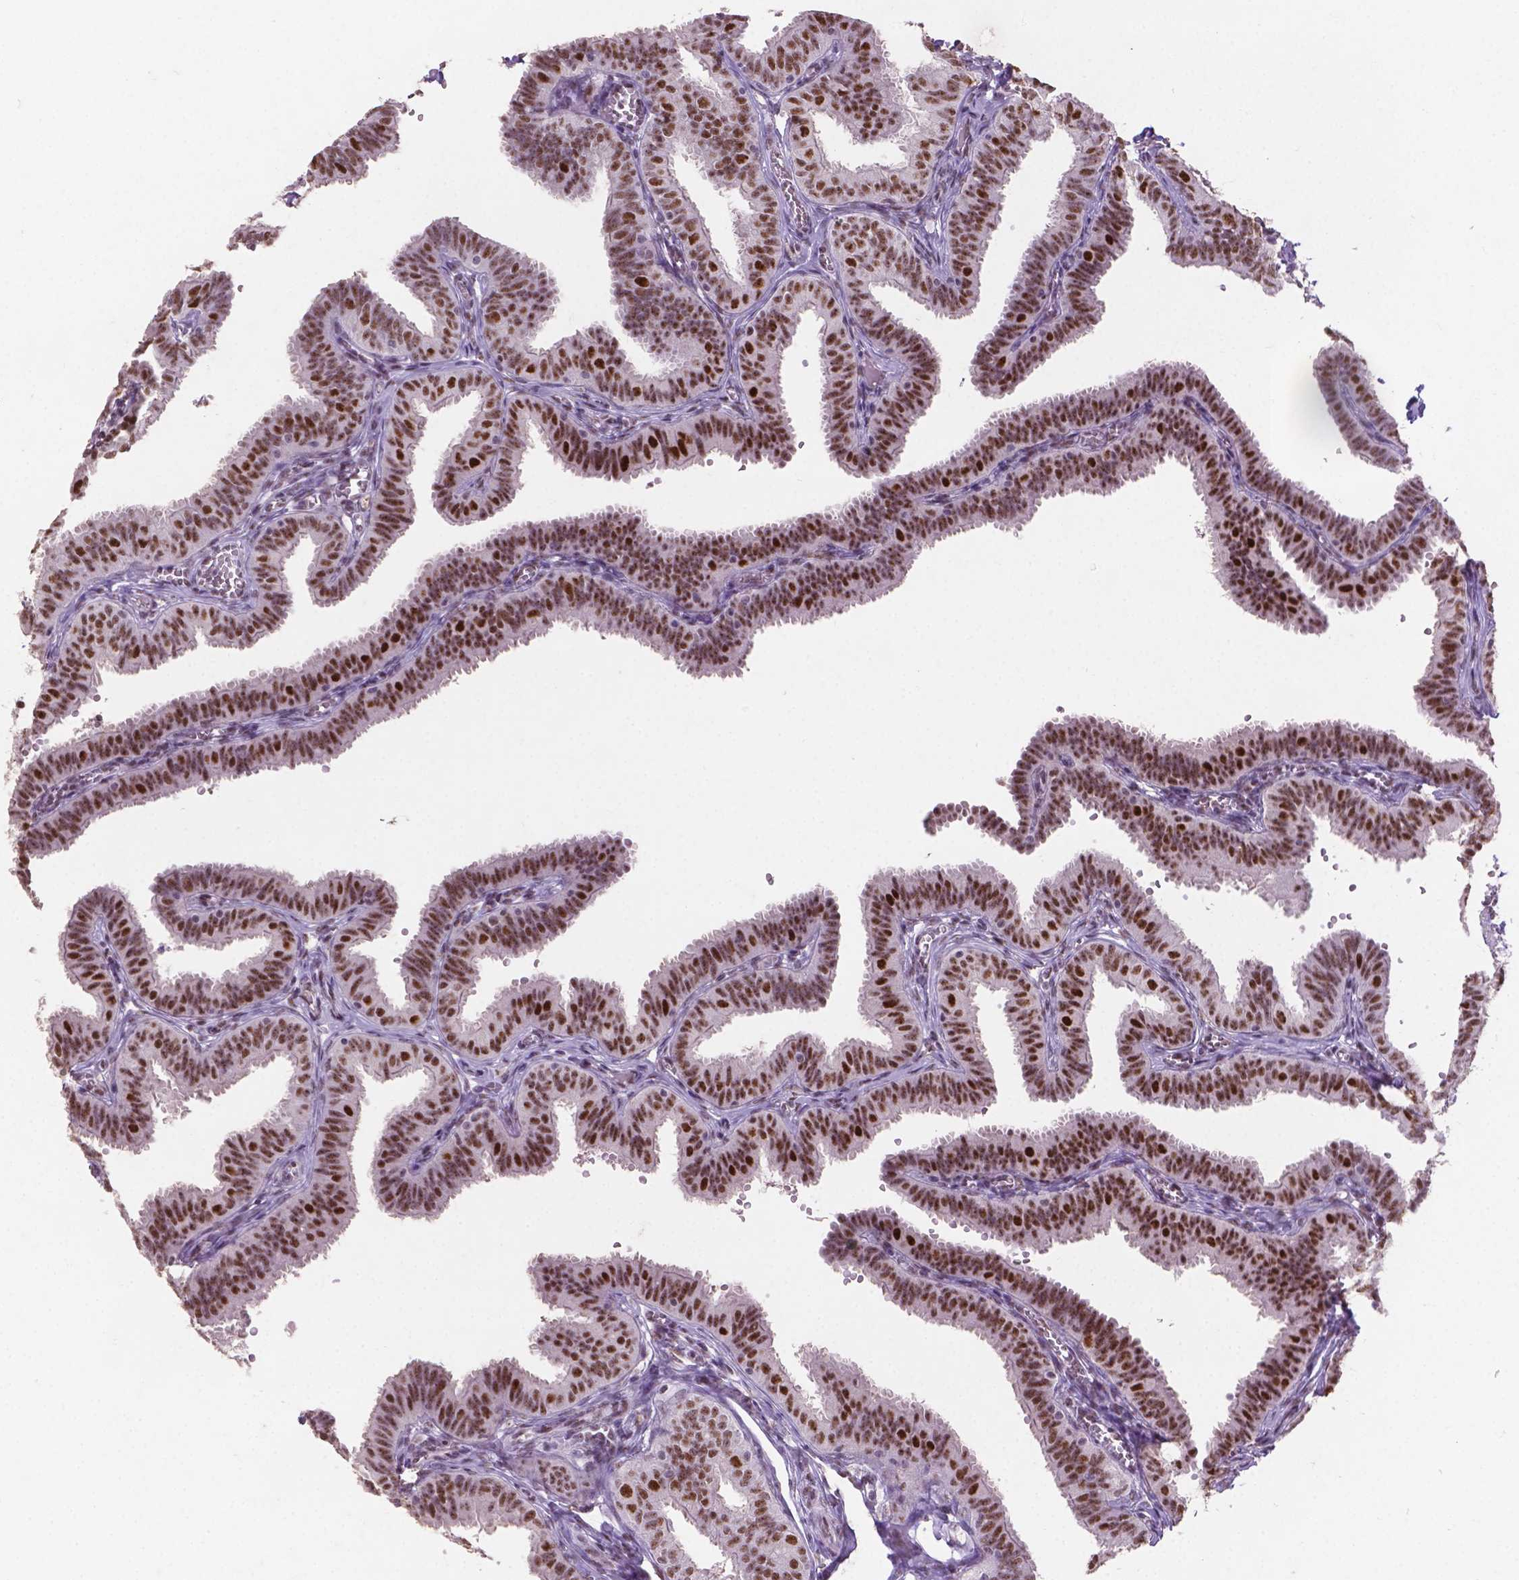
{"staining": {"intensity": "moderate", "quantity": ">75%", "location": "nuclear"}, "tissue": "fallopian tube", "cell_type": "Glandular cells", "image_type": "normal", "snomed": [{"axis": "morphology", "description": "Normal tissue, NOS"}, {"axis": "topography", "description": "Fallopian tube"}], "caption": "A micrograph of human fallopian tube stained for a protein reveals moderate nuclear brown staining in glandular cells. The protein is shown in brown color, while the nuclei are stained blue.", "gene": "COIL", "patient": {"sex": "female", "age": 25}}